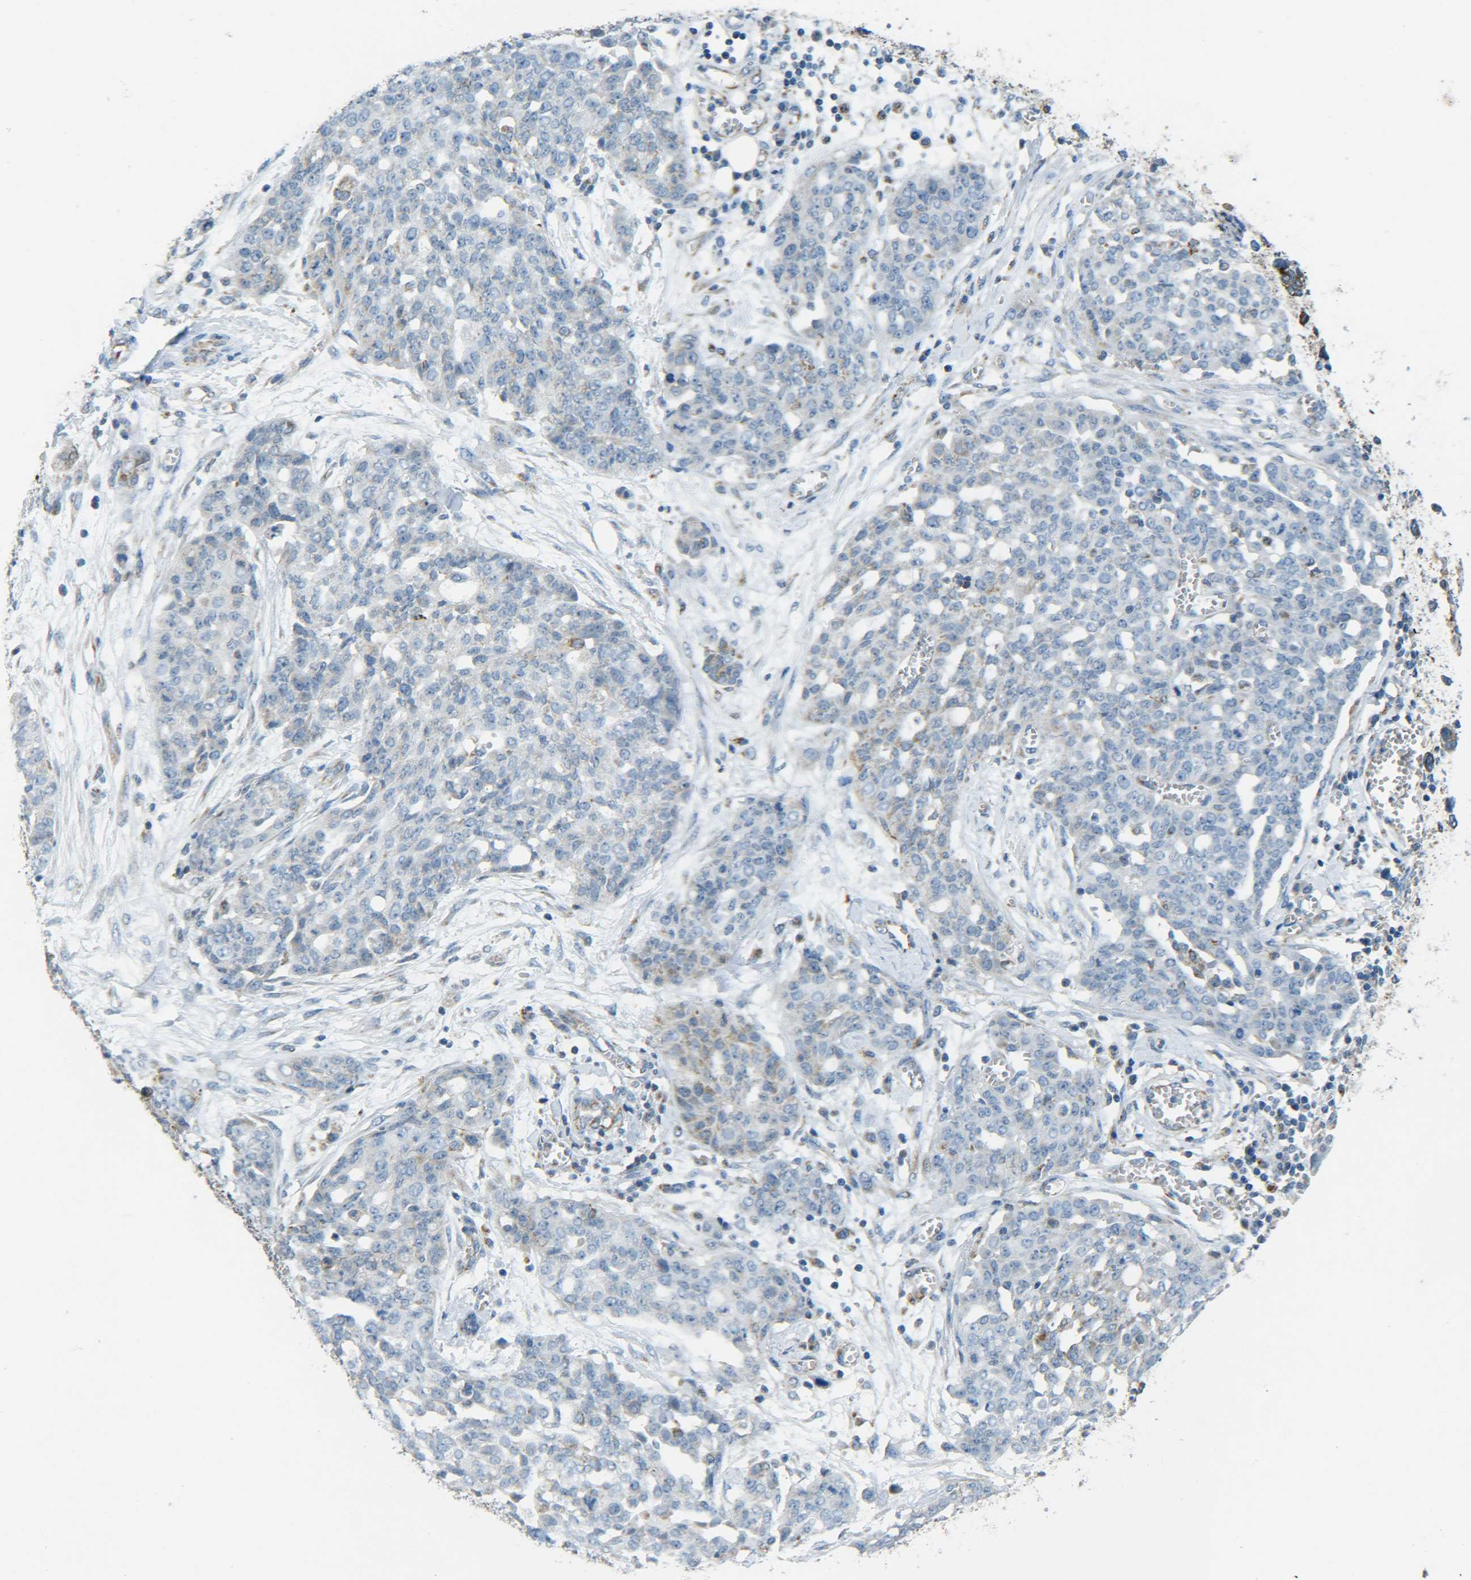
{"staining": {"intensity": "weak", "quantity": "<25%", "location": "cytoplasmic/membranous"}, "tissue": "ovarian cancer", "cell_type": "Tumor cells", "image_type": "cancer", "snomed": [{"axis": "morphology", "description": "Cystadenocarcinoma, serous, NOS"}, {"axis": "topography", "description": "Soft tissue"}, {"axis": "topography", "description": "Ovary"}], "caption": "Histopathology image shows no significant protein staining in tumor cells of ovarian cancer.", "gene": "CYB5R1", "patient": {"sex": "female", "age": 57}}